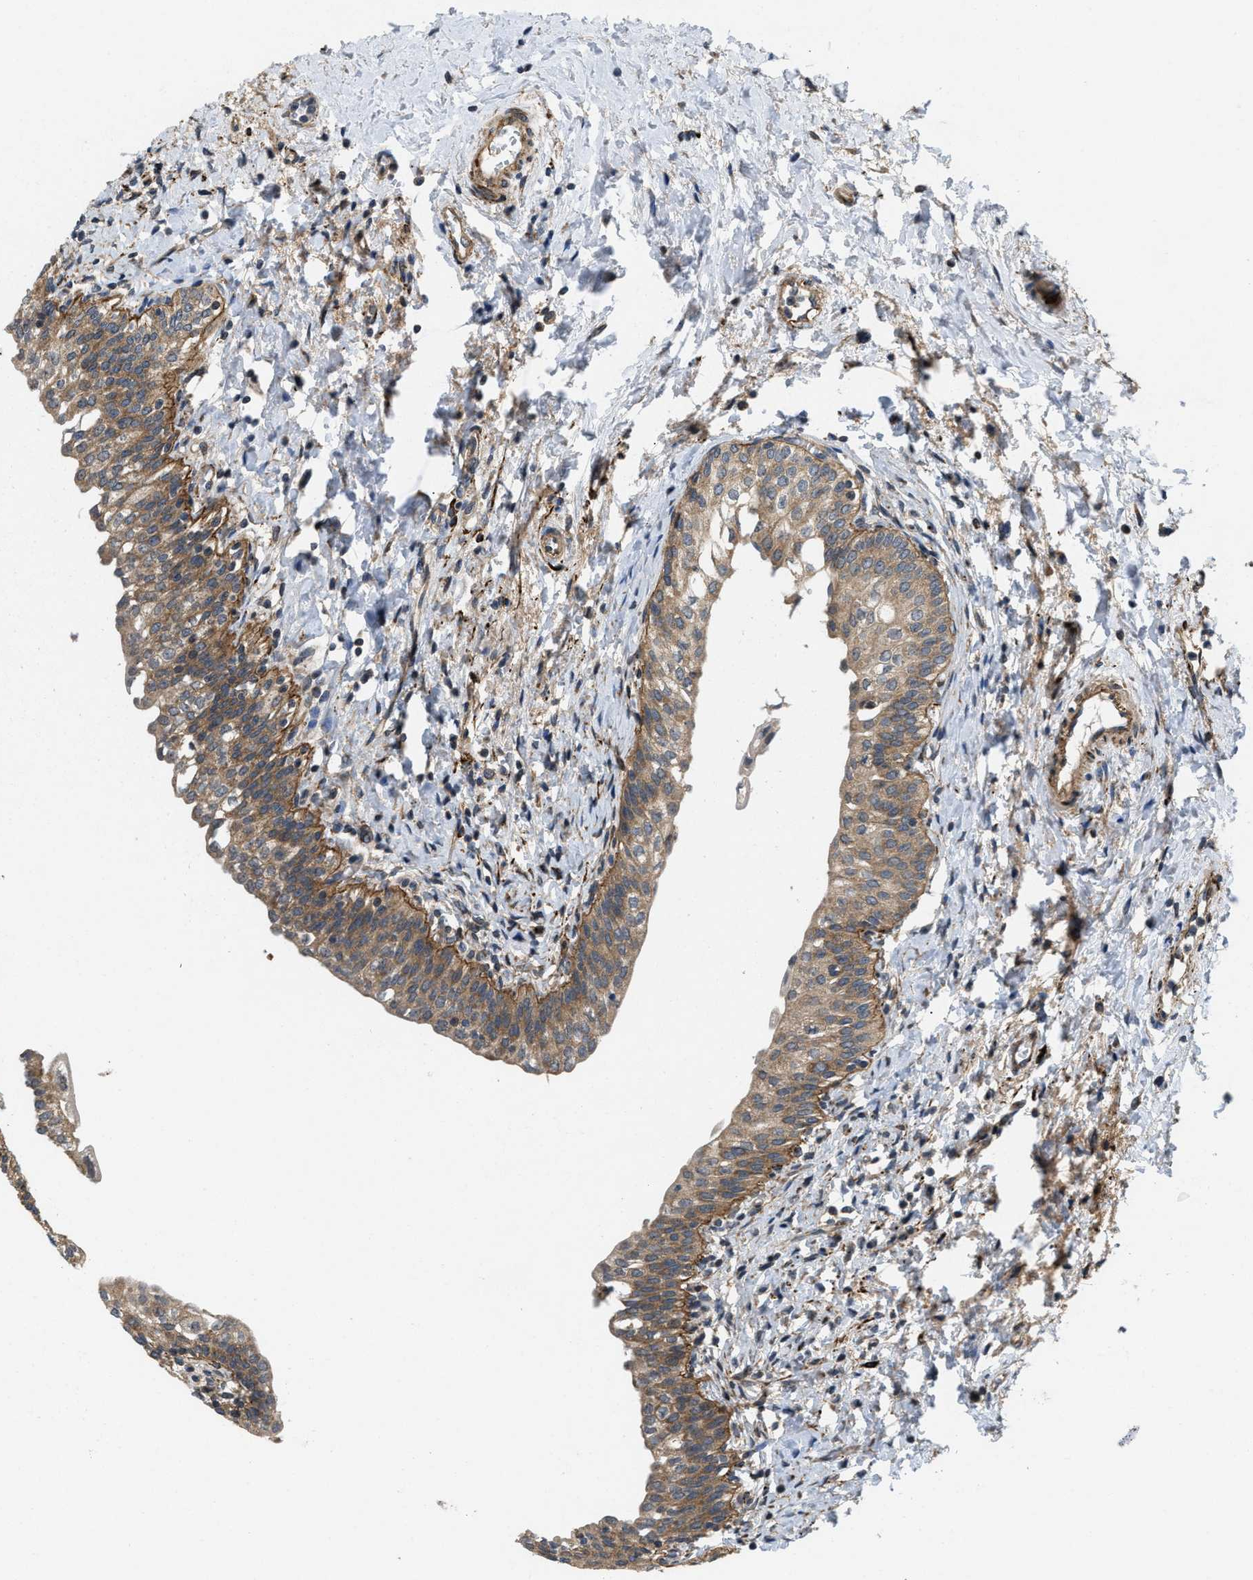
{"staining": {"intensity": "moderate", "quantity": ">75%", "location": "cytoplasmic/membranous"}, "tissue": "urinary bladder", "cell_type": "Urothelial cells", "image_type": "normal", "snomed": [{"axis": "morphology", "description": "Normal tissue, NOS"}, {"axis": "topography", "description": "Urinary bladder"}], "caption": "Urinary bladder stained with DAB immunohistochemistry demonstrates medium levels of moderate cytoplasmic/membranous staining in approximately >75% of urothelial cells. (DAB (3,3'-diaminobenzidine) IHC, brown staining for protein, blue staining for nuclei).", "gene": "ZNF599", "patient": {"sex": "male", "age": 55}}